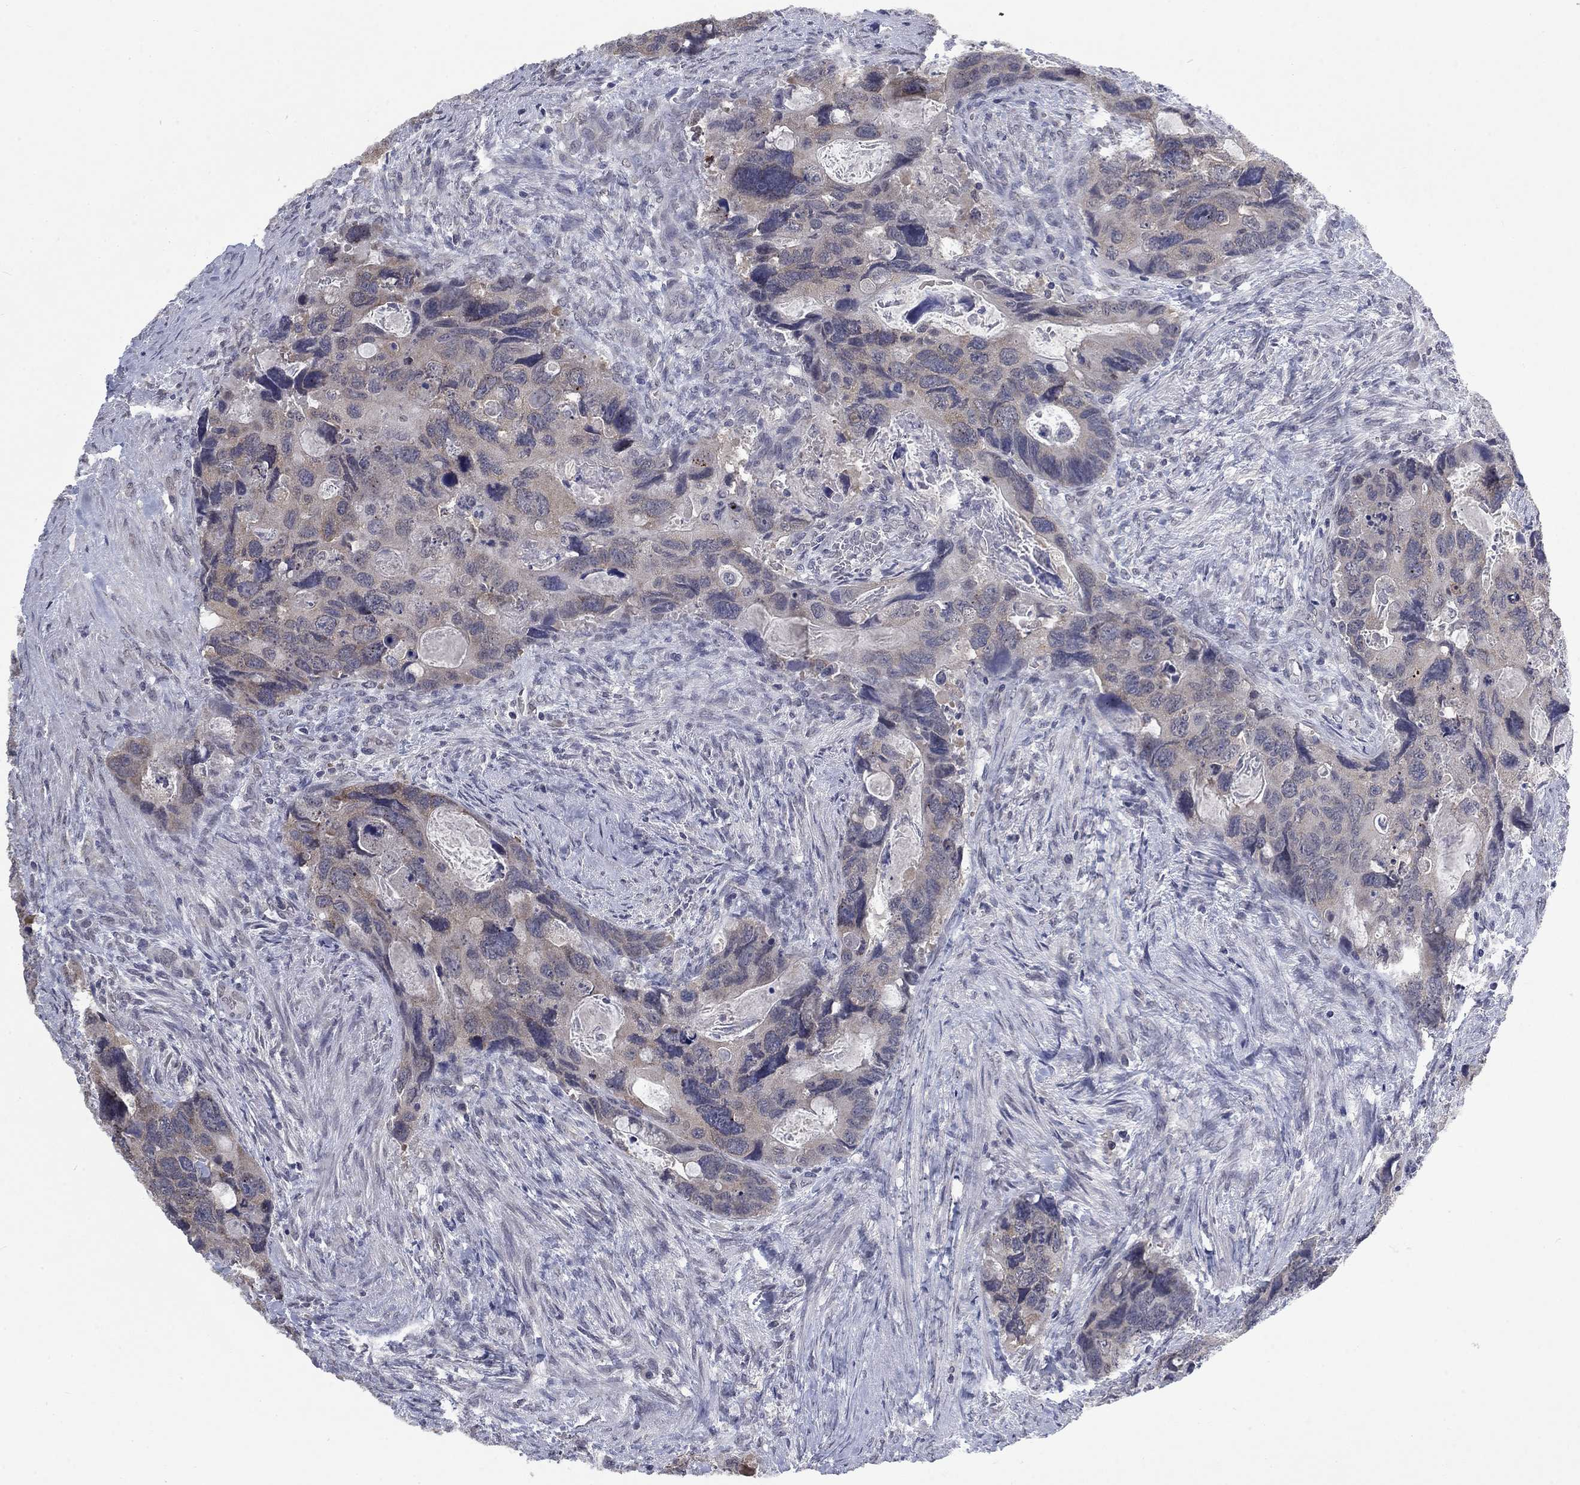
{"staining": {"intensity": "weak", "quantity": "<25%", "location": "cytoplasmic/membranous"}, "tissue": "colorectal cancer", "cell_type": "Tumor cells", "image_type": "cancer", "snomed": [{"axis": "morphology", "description": "Adenocarcinoma, NOS"}, {"axis": "topography", "description": "Rectum"}], "caption": "DAB immunohistochemical staining of human colorectal cancer exhibits no significant staining in tumor cells. (DAB immunohistochemistry (IHC) visualized using brightfield microscopy, high magnification).", "gene": "SPATA33", "patient": {"sex": "male", "age": 62}}